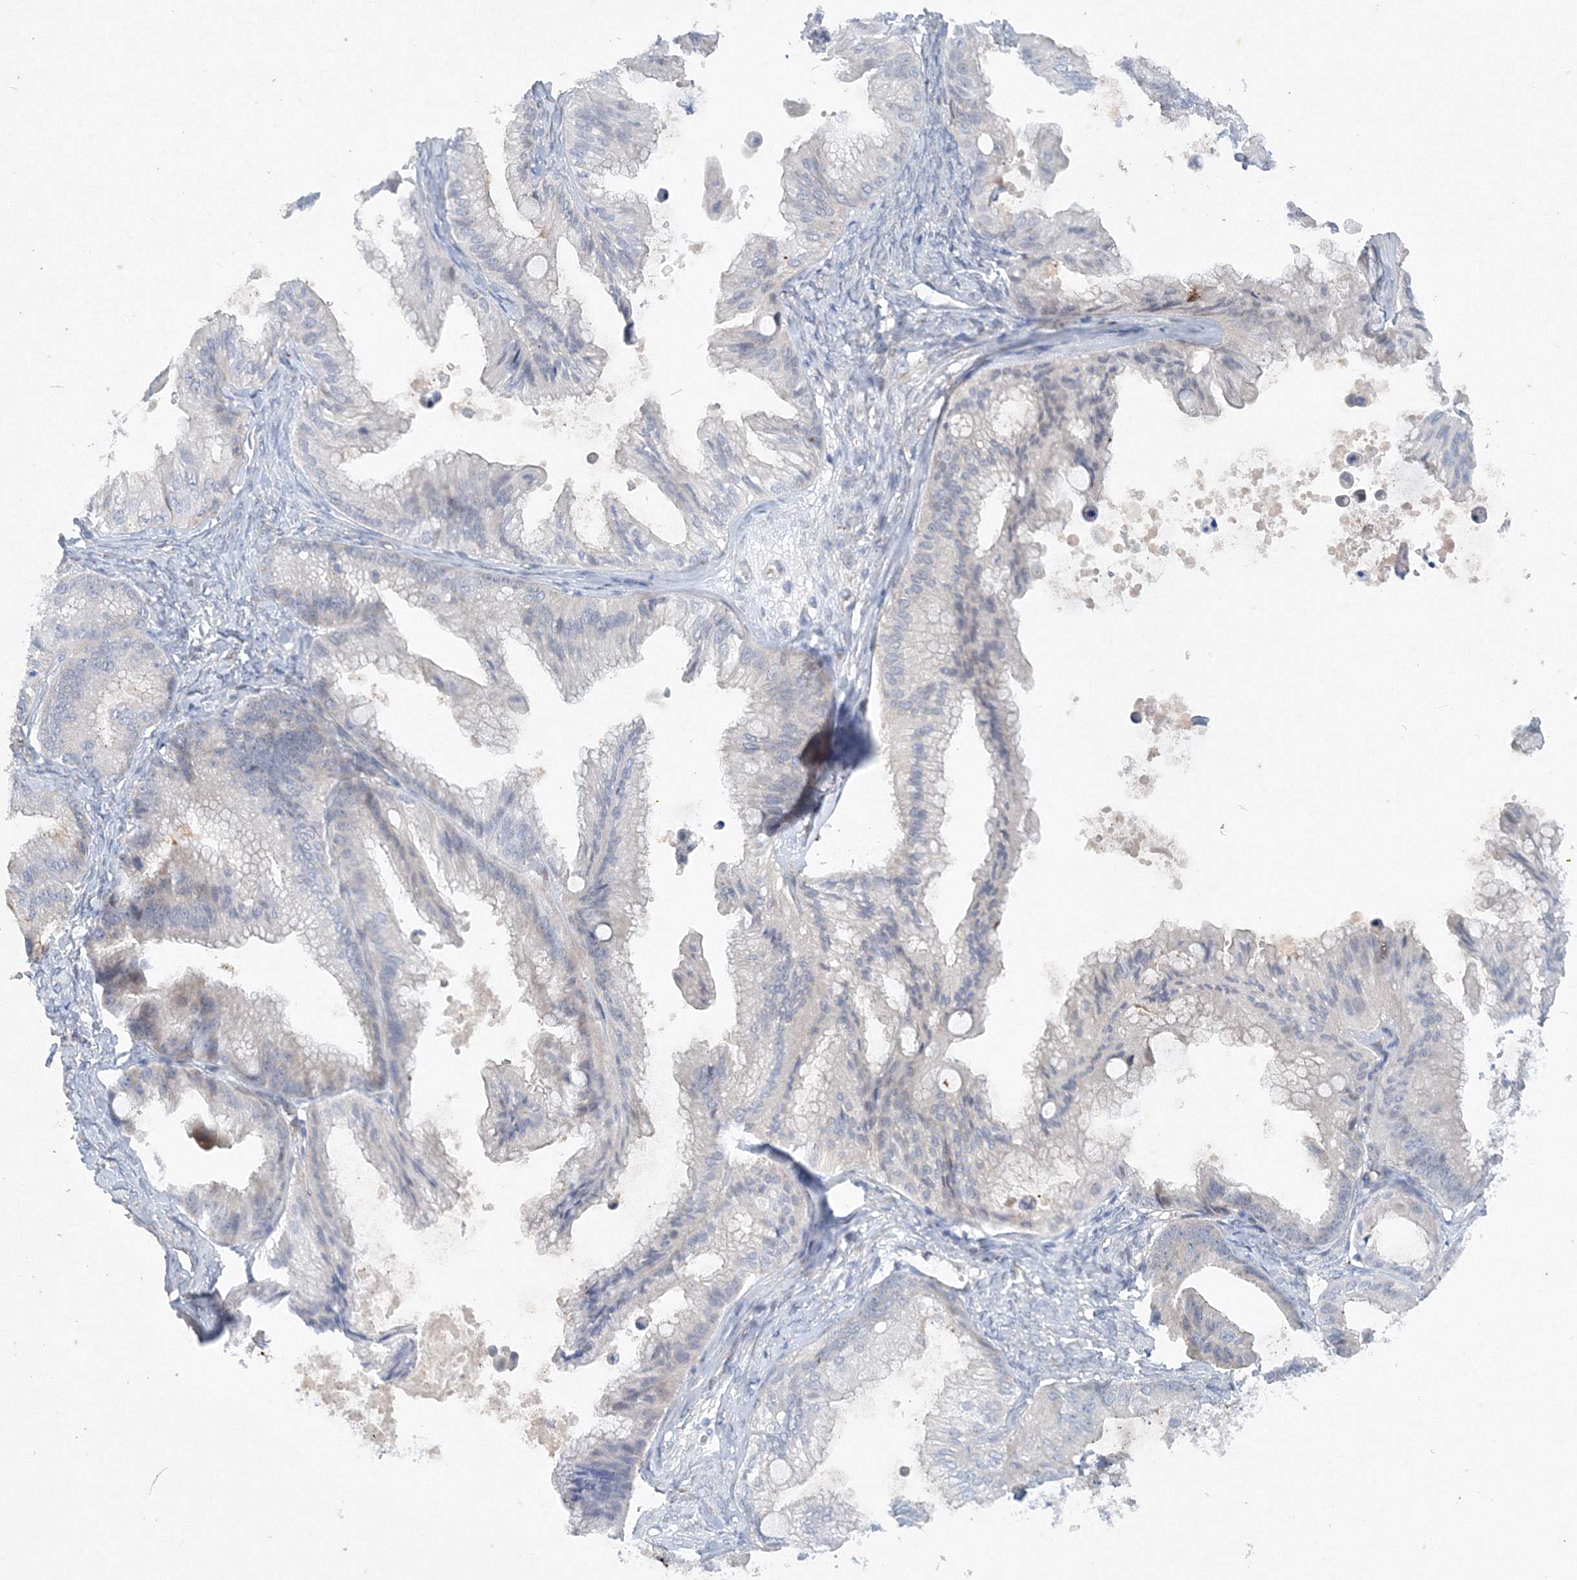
{"staining": {"intensity": "negative", "quantity": "none", "location": "none"}, "tissue": "ovarian cancer", "cell_type": "Tumor cells", "image_type": "cancer", "snomed": [{"axis": "morphology", "description": "Cystadenocarcinoma, mucinous, NOS"}, {"axis": "topography", "description": "Ovary"}], "caption": "The image displays no significant expression in tumor cells of mucinous cystadenocarcinoma (ovarian).", "gene": "TANC1", "patient": {"sex": "female", "age": 71}}